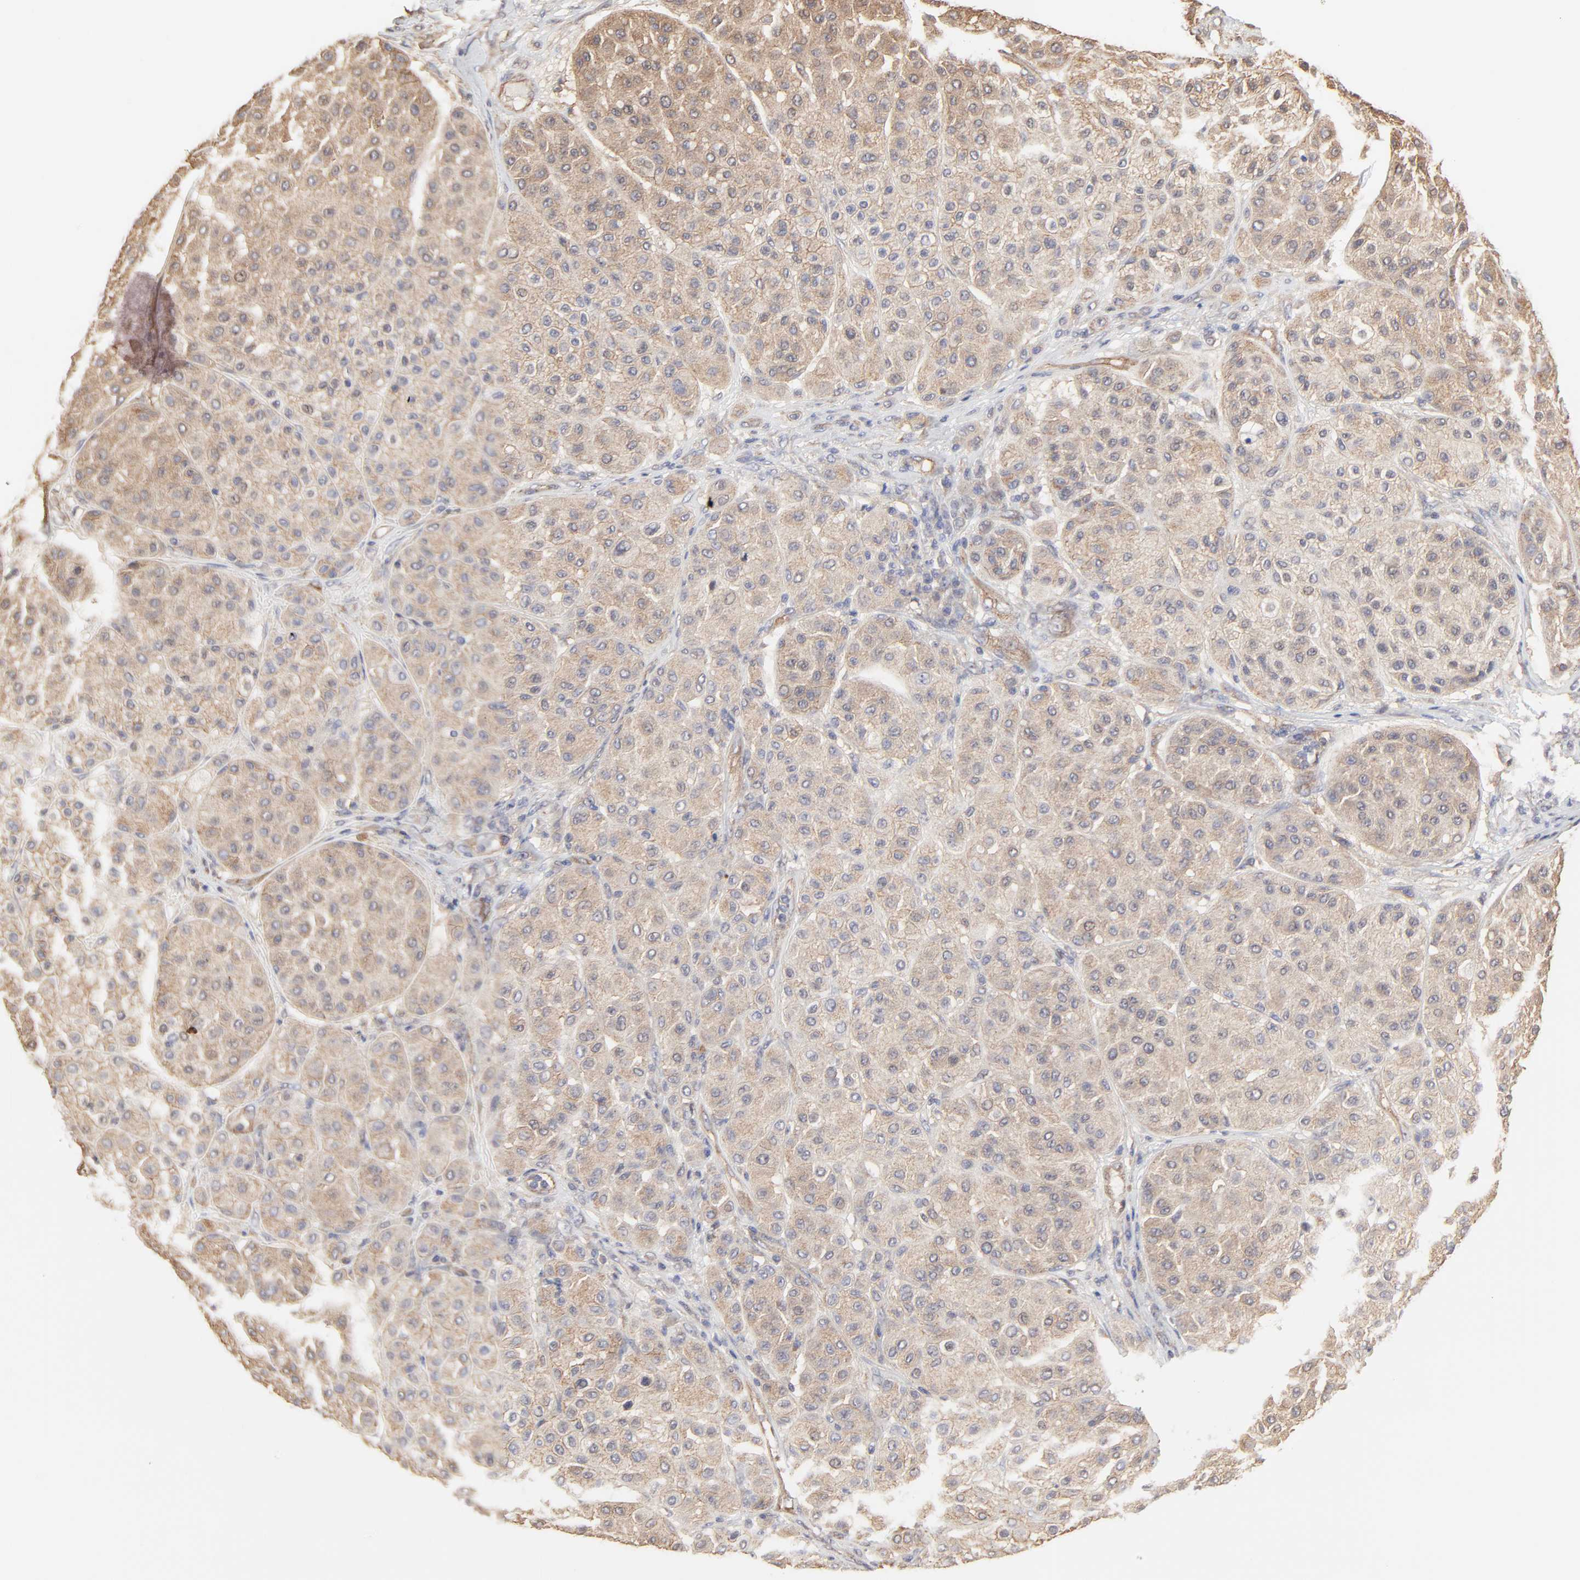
{"staining": {"intensity": "weak", "quantity": ">75%", "location": "cytoplasmic/membranous"}, "tissue": "melanoma", "cell_type": "Tumor cells", "image_type": "cancer", "snomed": [{"axis": "morphology", "description": "Normal tissue, NOS"}, {"axis": "morphology", "description": "Malignant melanoma, Metastatic site"}, {"axis": "topography", "description": "Skin"}], "caption": "DAB immunohistochemical staining of human melanoma displays weak cytoplasmic/membranous protein positivity in about >75% of tumor cells.", "gene": "ARMT1", "patient": {"sex": "male", "age": 41}}